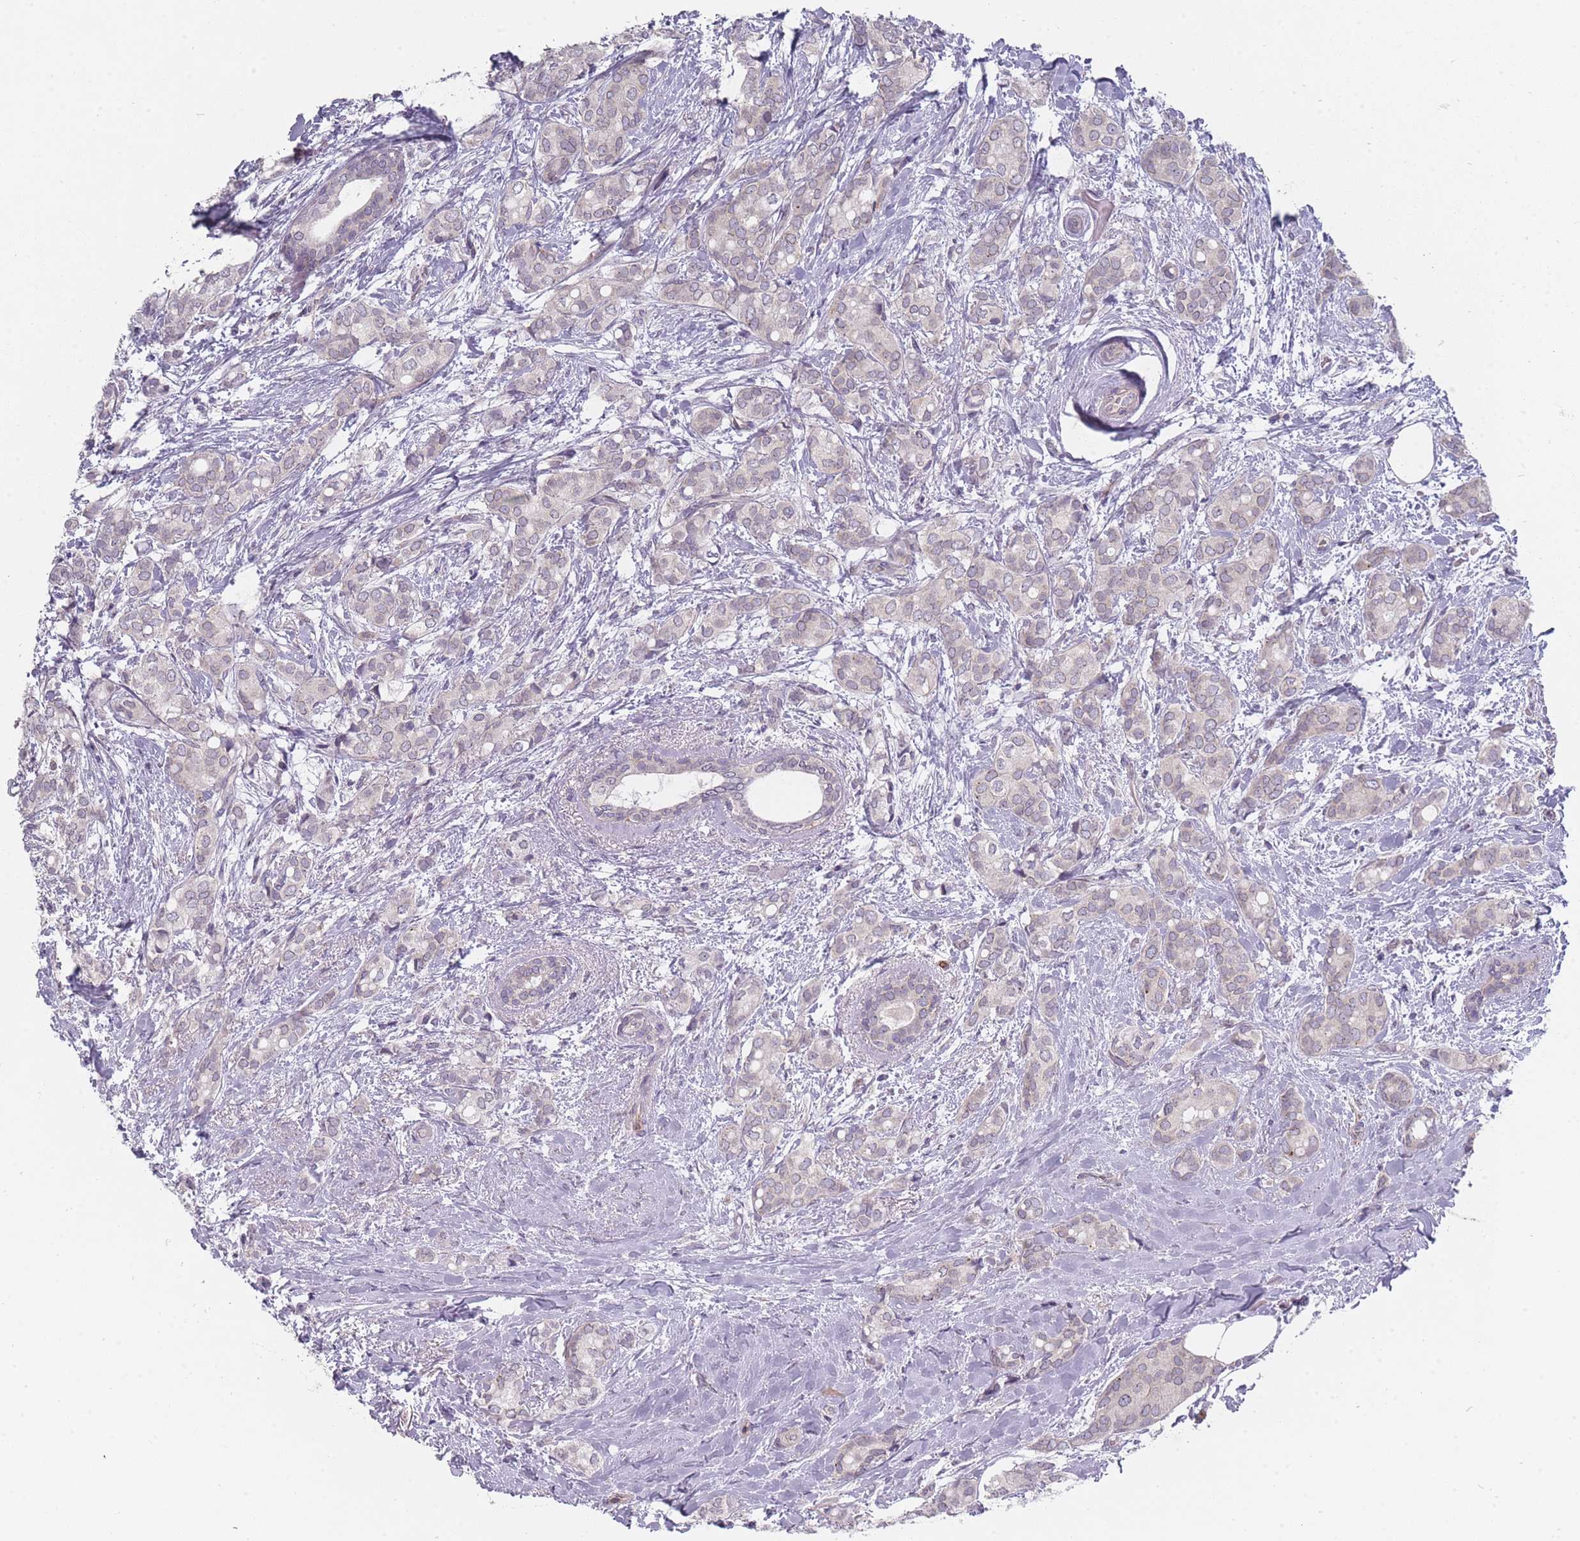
{"staining": {"intensity": "negative", "quantity": "none", "location": "none"}, "tissue": "breast cancer", "cell_type": "Tumor cells", "image_type": "cancer", "snomed": [{"axis": "morphology", "description": "Duct carcinoma"}, {"axis": "topography", "description": "Breast"}], "caption": "IHC of human invasive ductal carcinoma (breast) reveals no expression in tumor cells.", "gene": "PCDH12", "patient": {"sex": "female", "age": 73}}